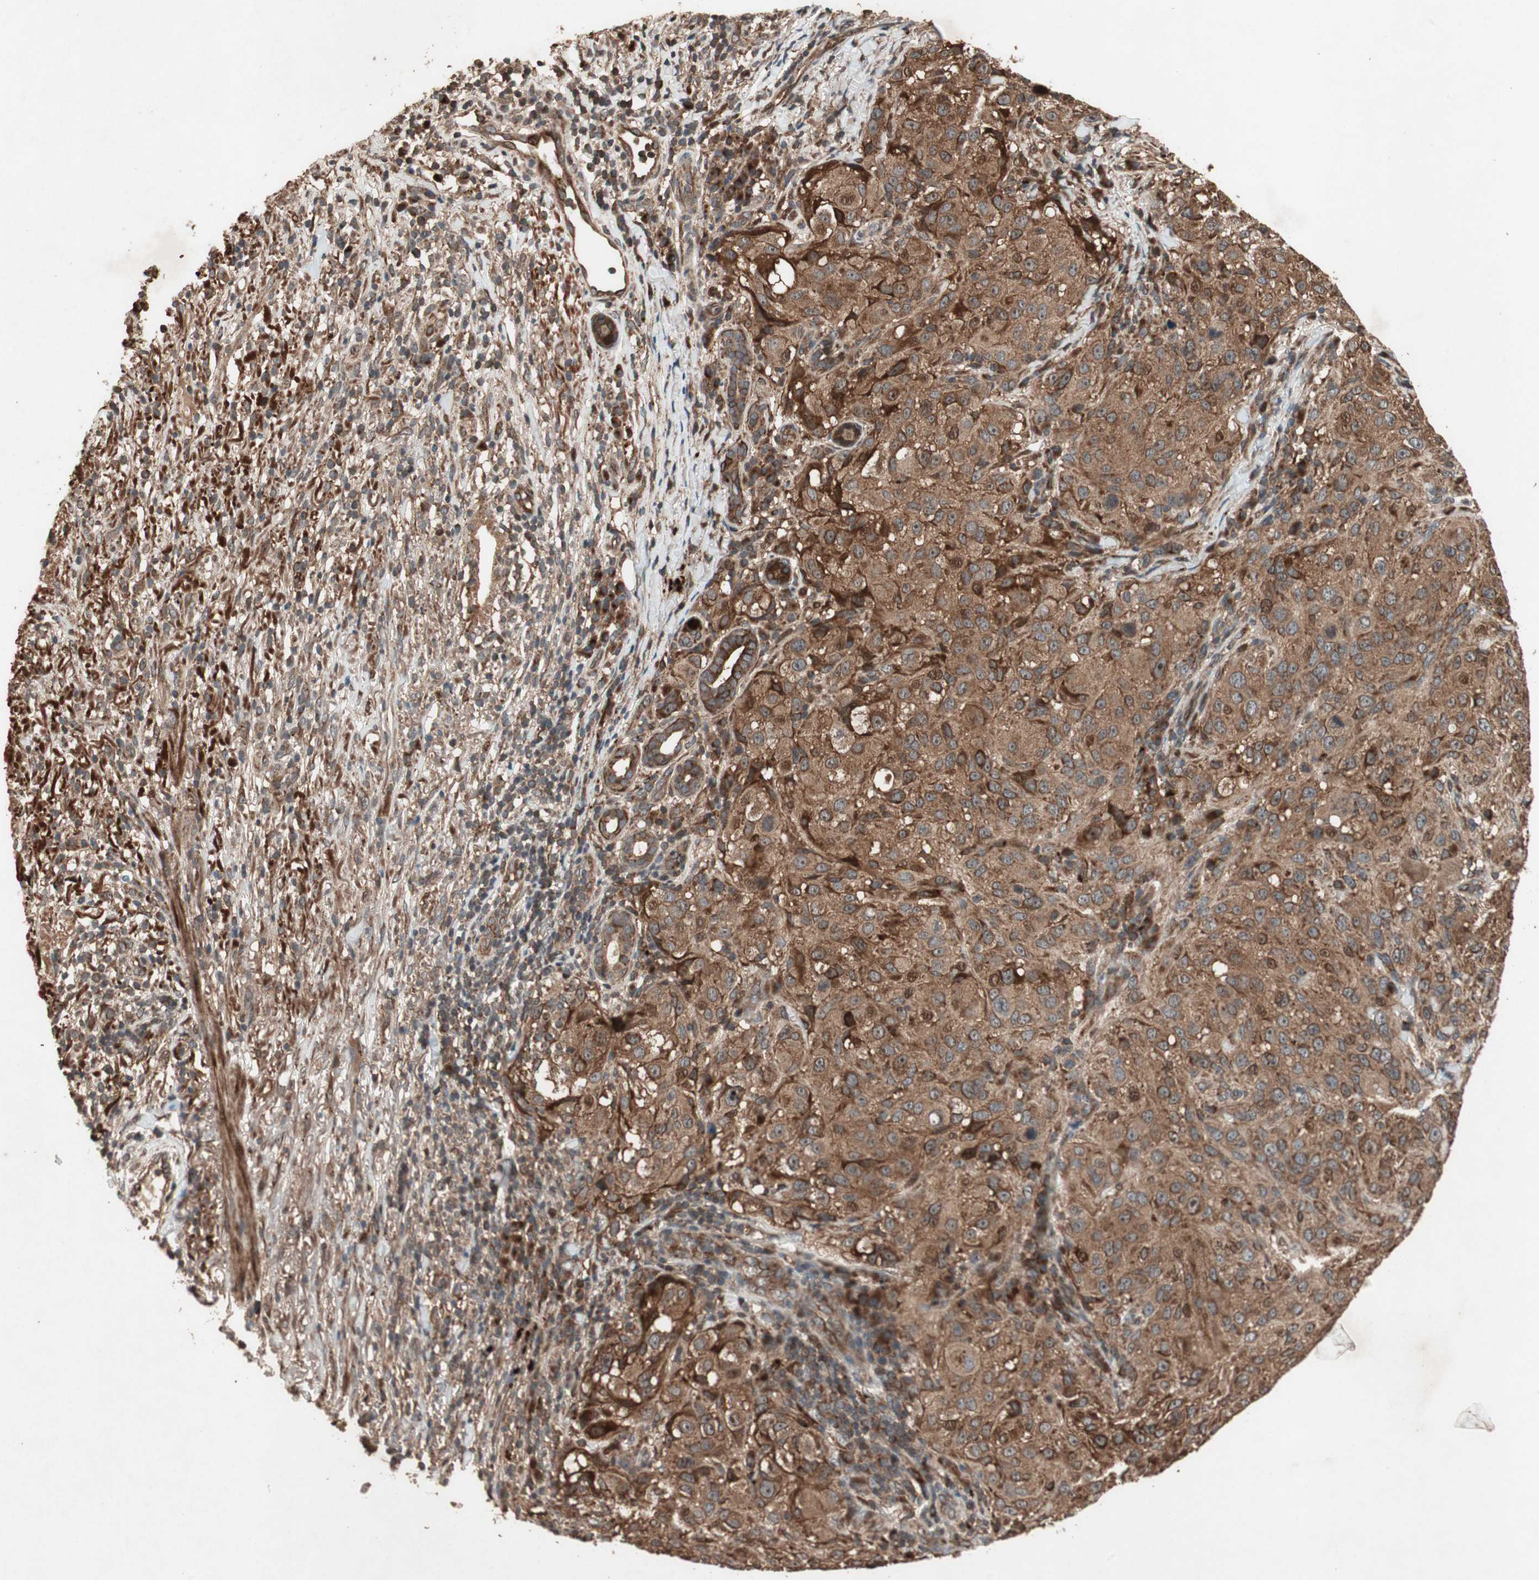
{"staining": {"intensity": "strong", "quantity": ">75%", "location": "cytoplasmic/membranous"}, "tissue": "melanoma", "cell_type": "Tumor cells", "image_type": "cancer", "snomed": [{"axis": "morphology", "description": "Necrosis, NOS"}, {"axis": "morphology", "description": "Malignant melanoma, NOS"}, {"axis": "topography", "description": "Skin"}], "caption": "Strong cytoplasmic/membranous positivity for a protein is seen in approximately >75% of tumor cells of malignant melanoma using IHC.", "gene": "RAB1A", "patient": {"sex": "female", "age": 87}}